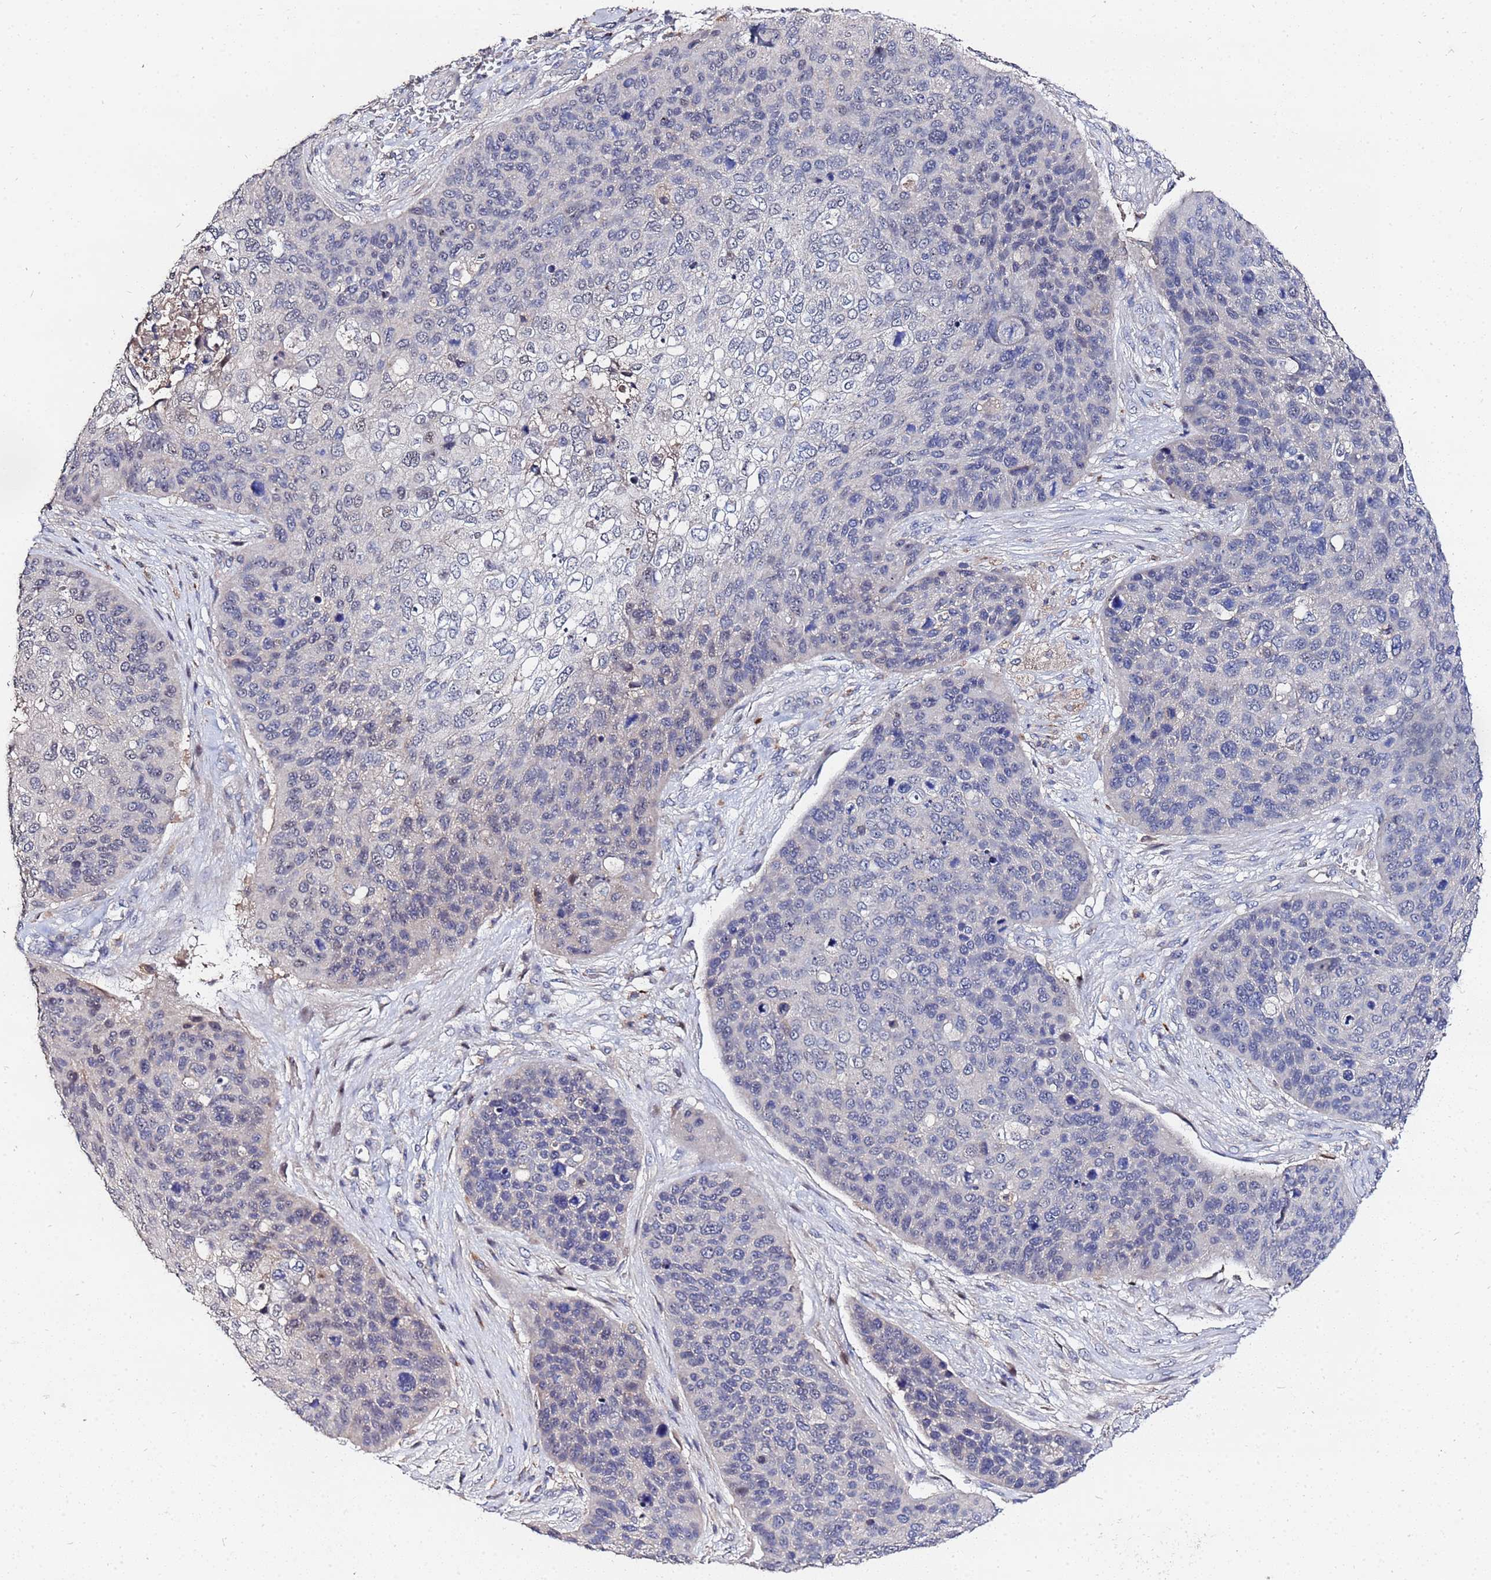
{"staining": {"intensity": "negative", "quantity": "none", "location": "none"}, "tissue": "skin cancer", "cell_type": "Tumor cells", "image_type": "cancer", "snomed": [{"axis": "morphology", "description": "Basal cell carcinoma"}, {"axis": "topography", "description": "Skin"}], "caption": "The histopathology image reveals no staining of tumor cells in skin basal cell carcinoma. The staining is performed using DAB brown chromogen with nuclei counter-stained in using hematoxylin.", "gene": "TCP10L", "patient": {"sex": "female", "age": 74}}